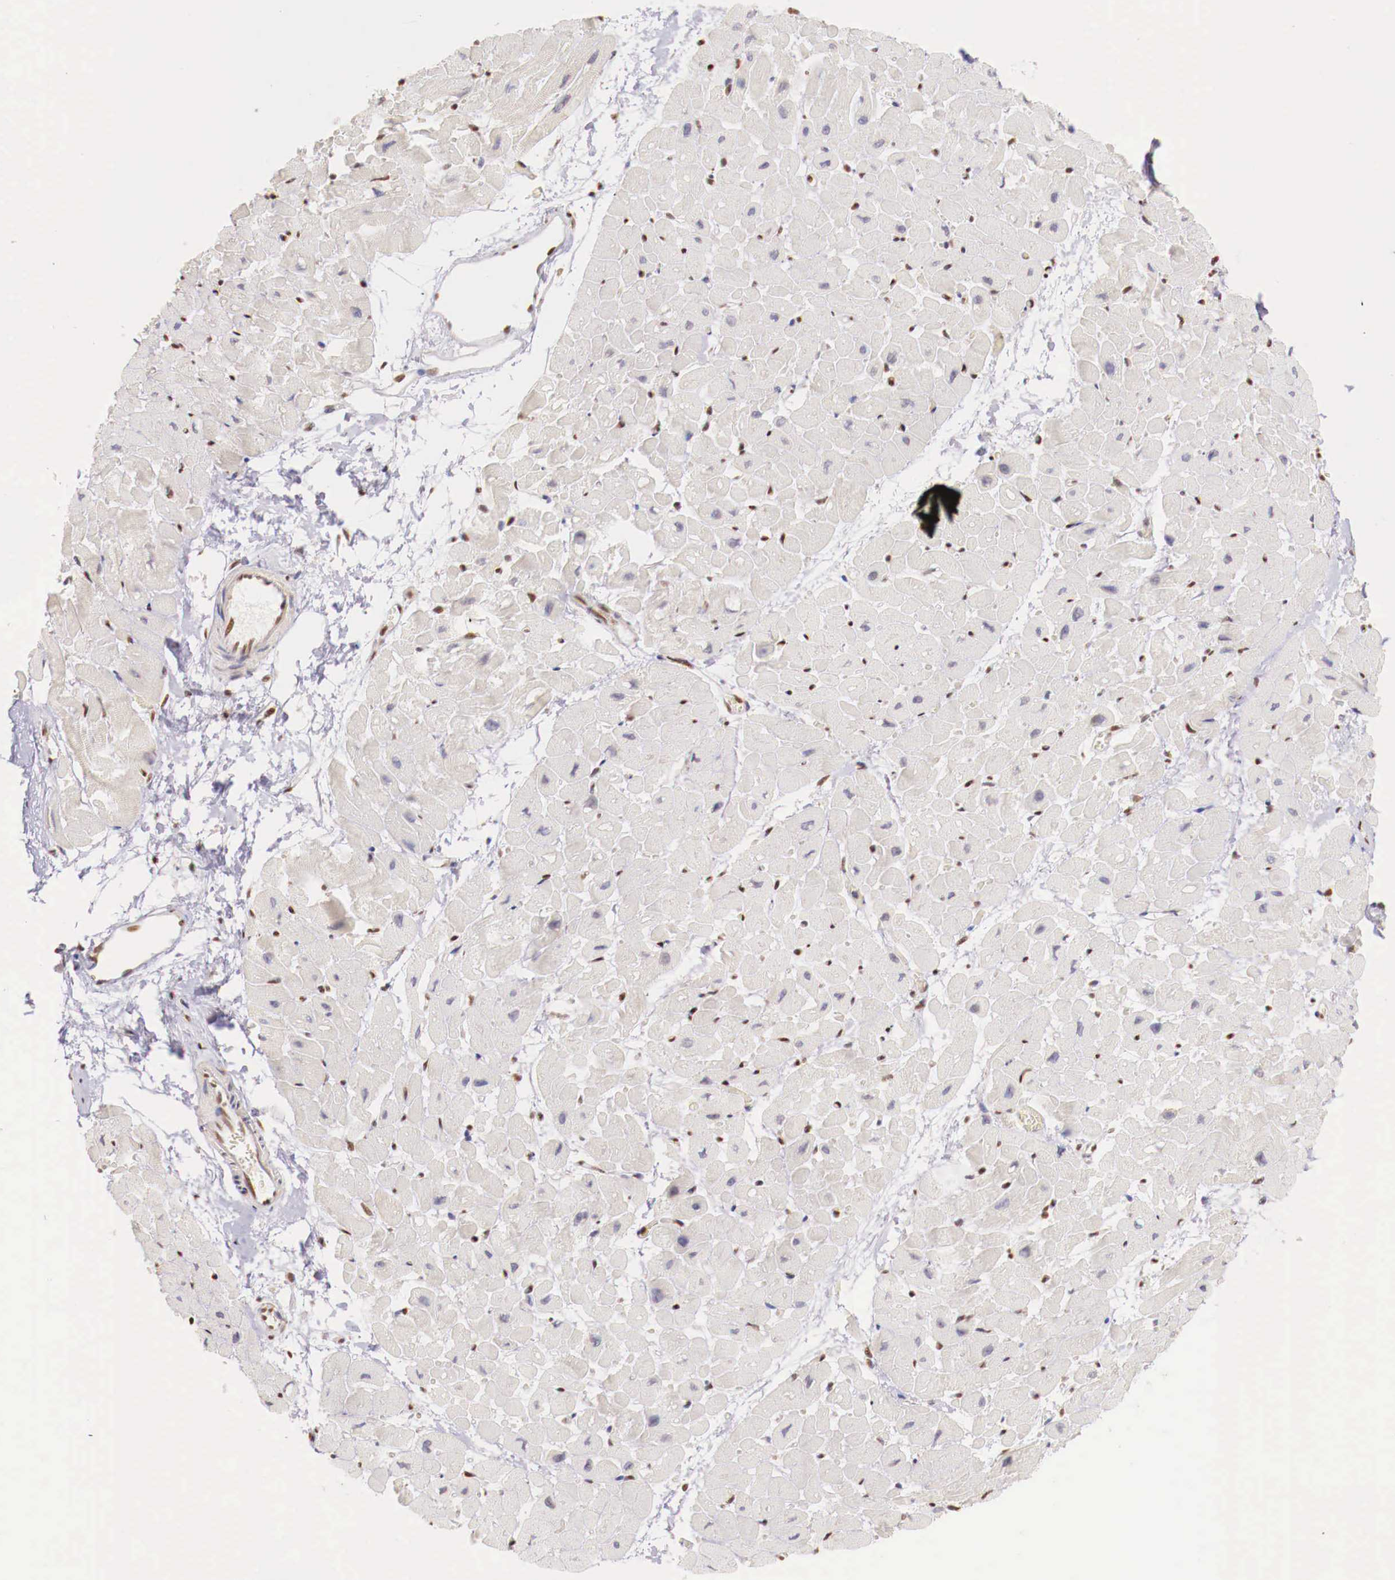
{"staining": {"intensity": "negative", "quantity": "none", "location": "none"}, "tissue": "heart muscle", "cell_type": "Cardiomyocytes", "image_type": "normal", "snomed": [{"axis": "morphology", "description": "Normal tissue, NOS"}, {"axis": "topography", "description": "Heart"}], "caption": "IHC image of unremarkable heart muscle: human heart muscle stained with DAB reveals no significant protein expression in cardiomyocytes.", "gene": "SP1", "patient": {"sex": "male", "age": 45}}